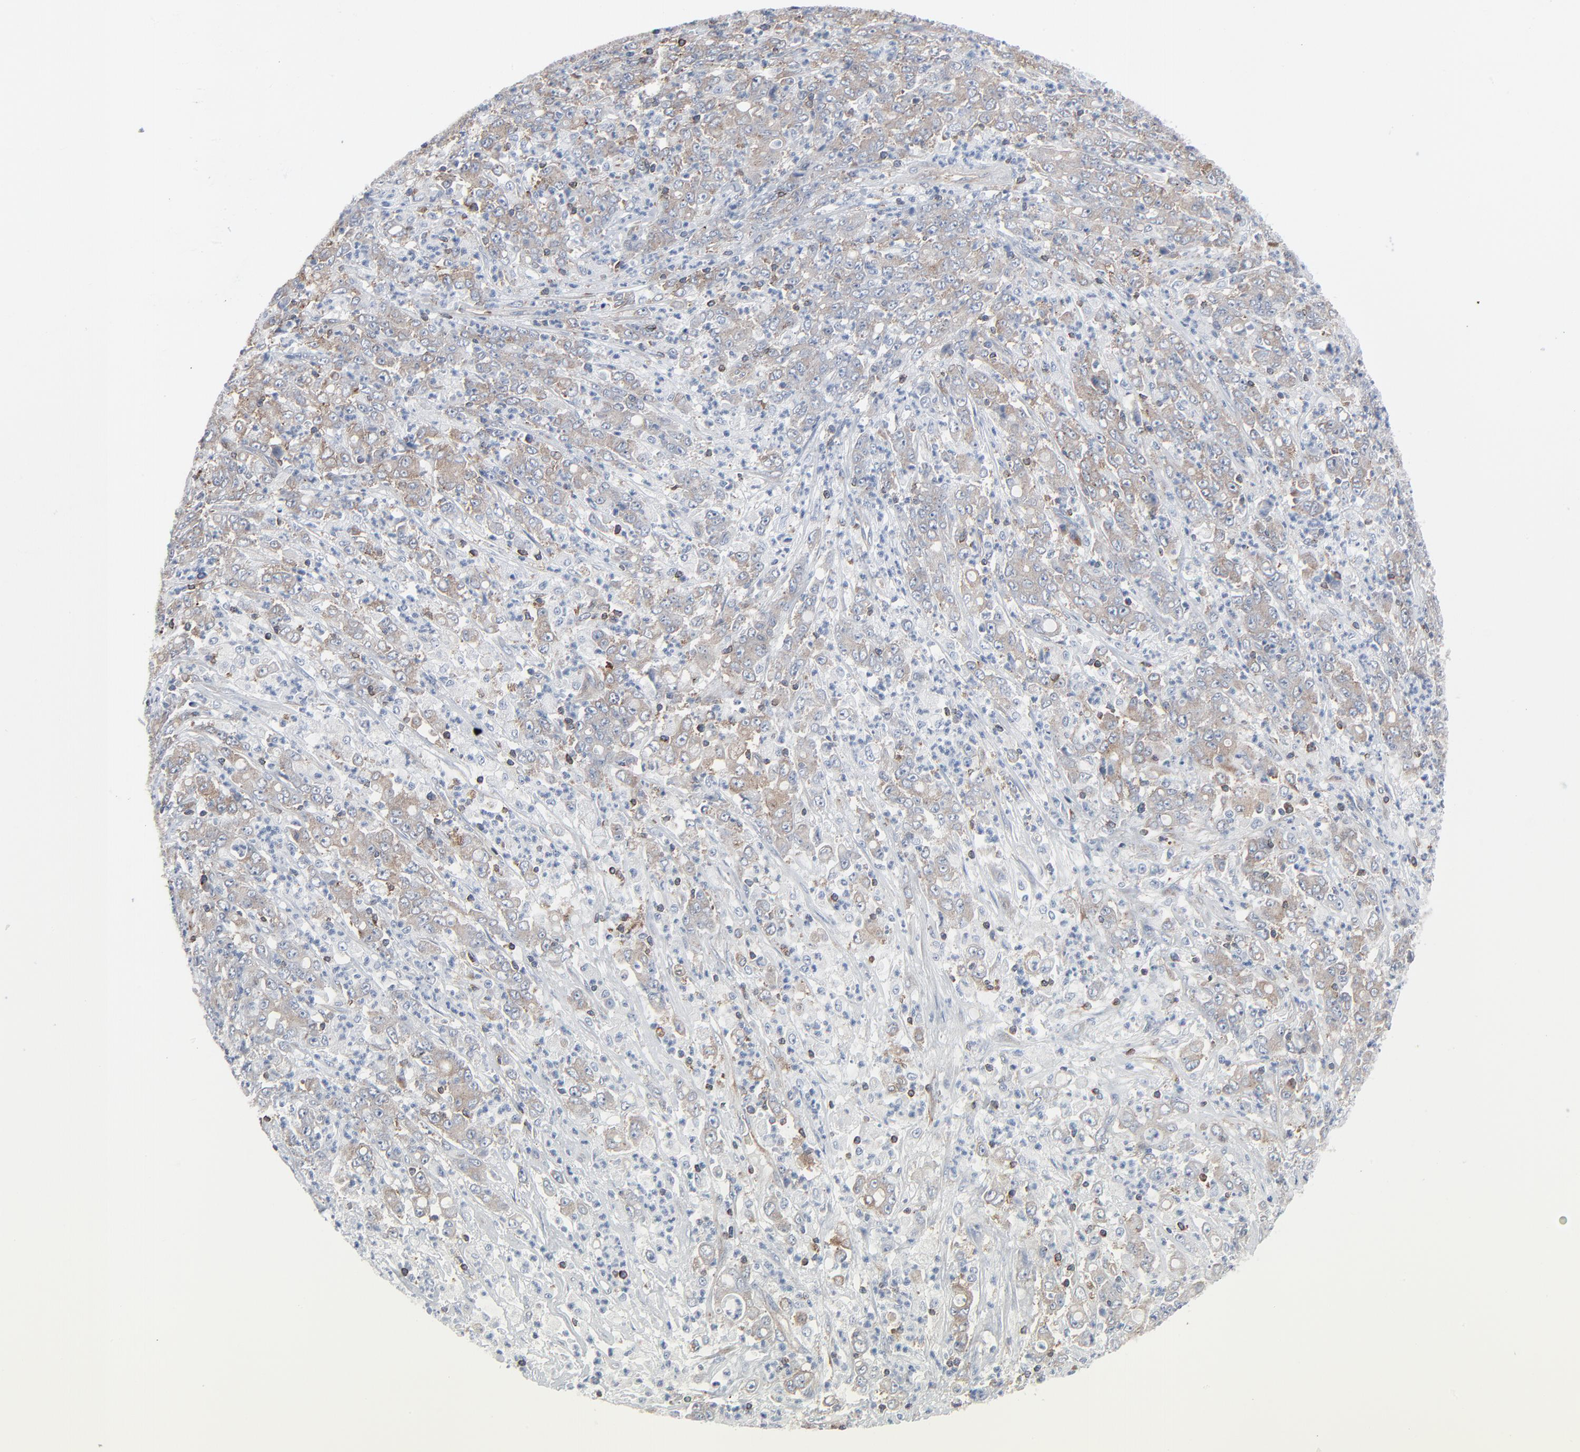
{"staining": {"intensity": "moderate", "quantity": ">75%", "location": "cytoplasmic/membranous"}, "tissue": "stomach cancer", "cell_type": "Tumor cells", "image_type": "cancer", "snomed": [{"axis": "morphology", "description": "Adenocarcinoma, NOS"}, {"axis": "topography", "description": "Stomach, lower"}], "caption": "Protein staining demonstrates moderate cytoplasmic/membranous staining in about >75% of tumor cells in stomach adenocarcinoma. Nuclei are stained in blue.", "gene": "OPTN", "patient": {"sex": "female", "age": 71}}